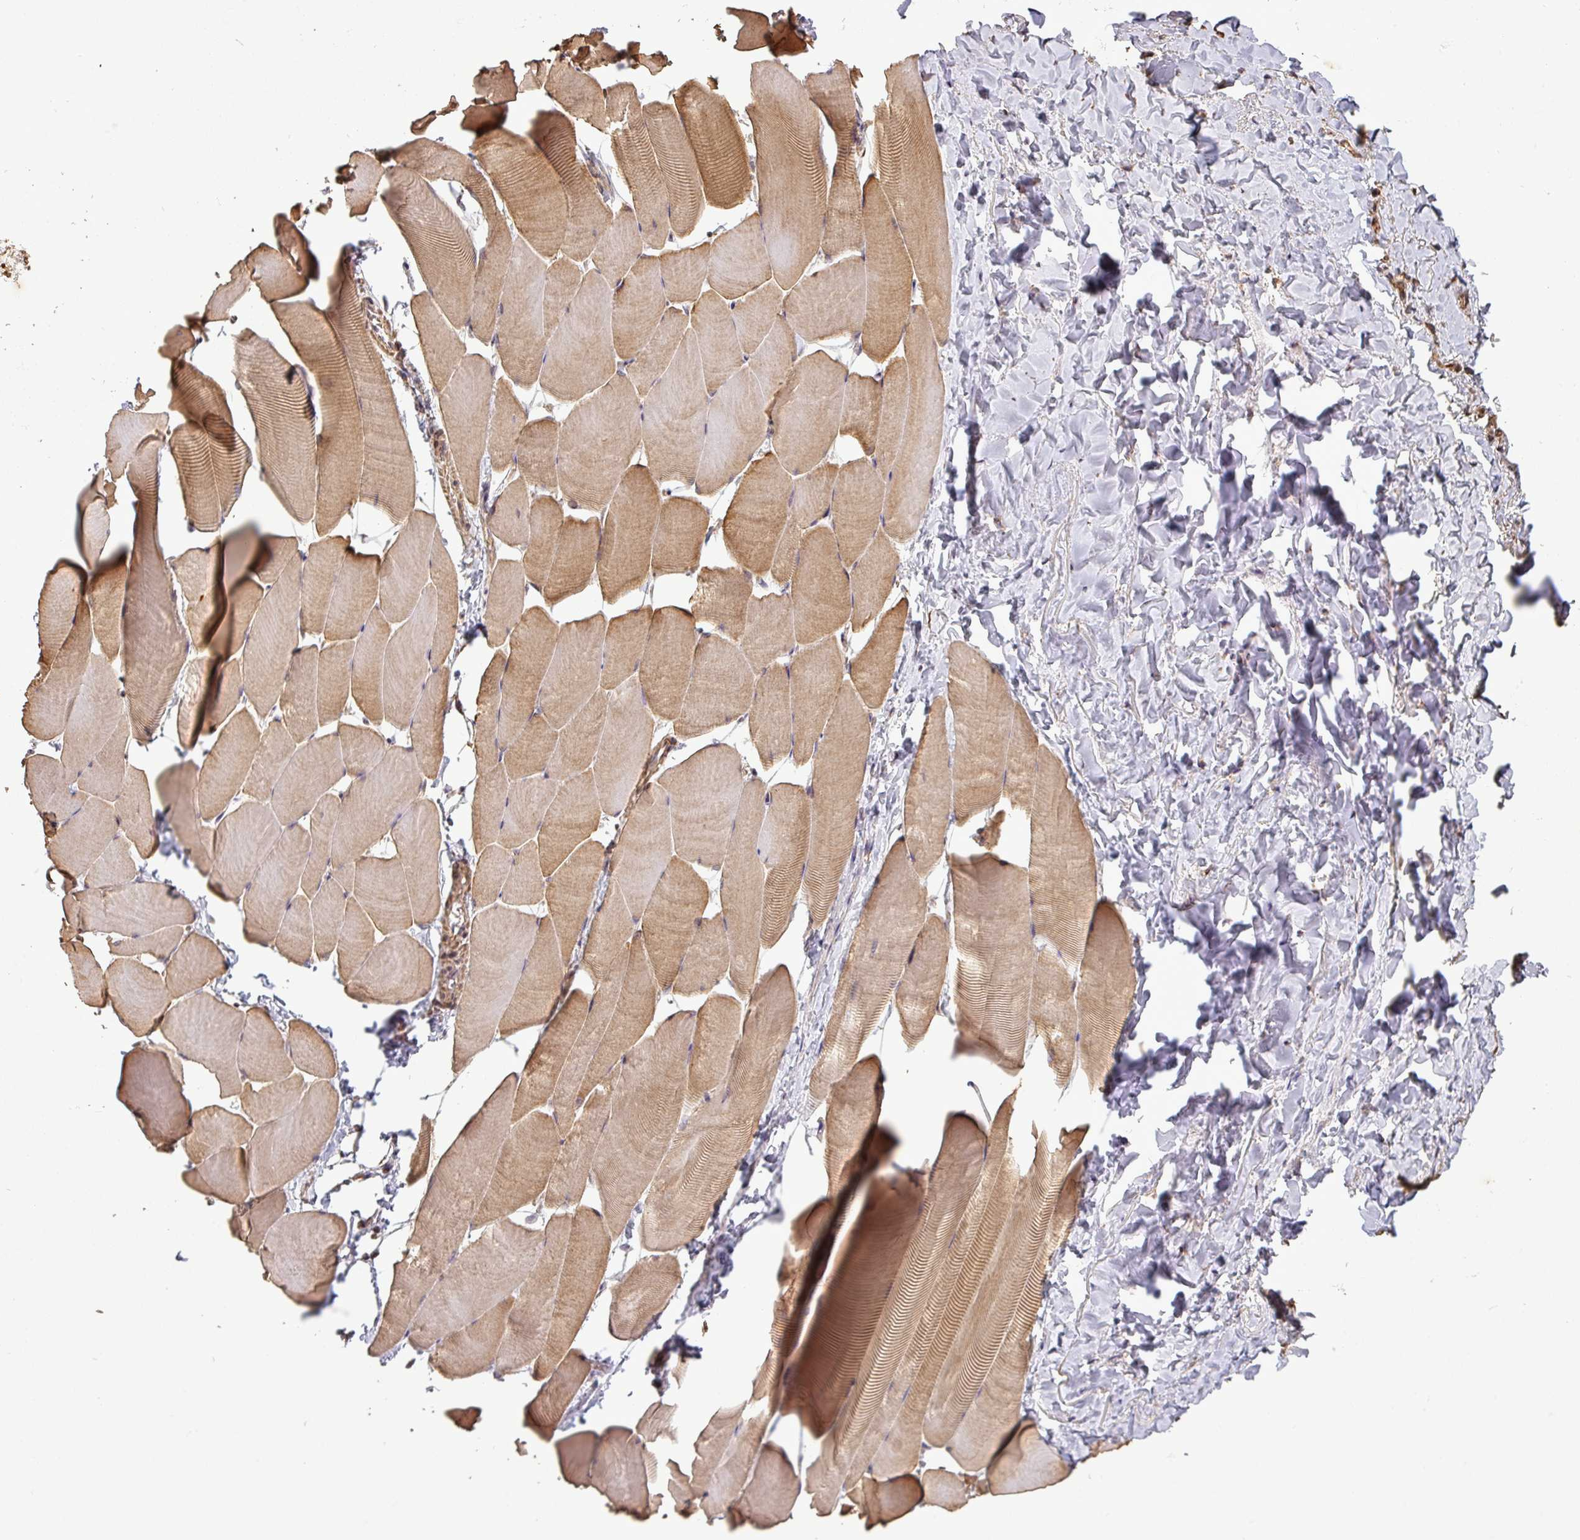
{"staining": {"intensity": "moderate", "quantity": ">75%", "location": "cytoplasmic/membranous"}, "tissue": "skeletal muscle", "cell_type": "Myocytes", "image_type": "normal", "snomed": [{"axis": "morphology", "description": "Normal tissue, NOS"}, {"axis": "topography", "description": "Skeletal muscle"}], "caption": "An immunohistochemistry (IHC) micrograph of unremarkable tissue is shown. Protein staining in brown shows moderate cytoplasmic/membranous positivity in skeletal muscle within myocytes.", "gene": "PLEKHM1", "patient": {"sex": "male", "age": 25}}